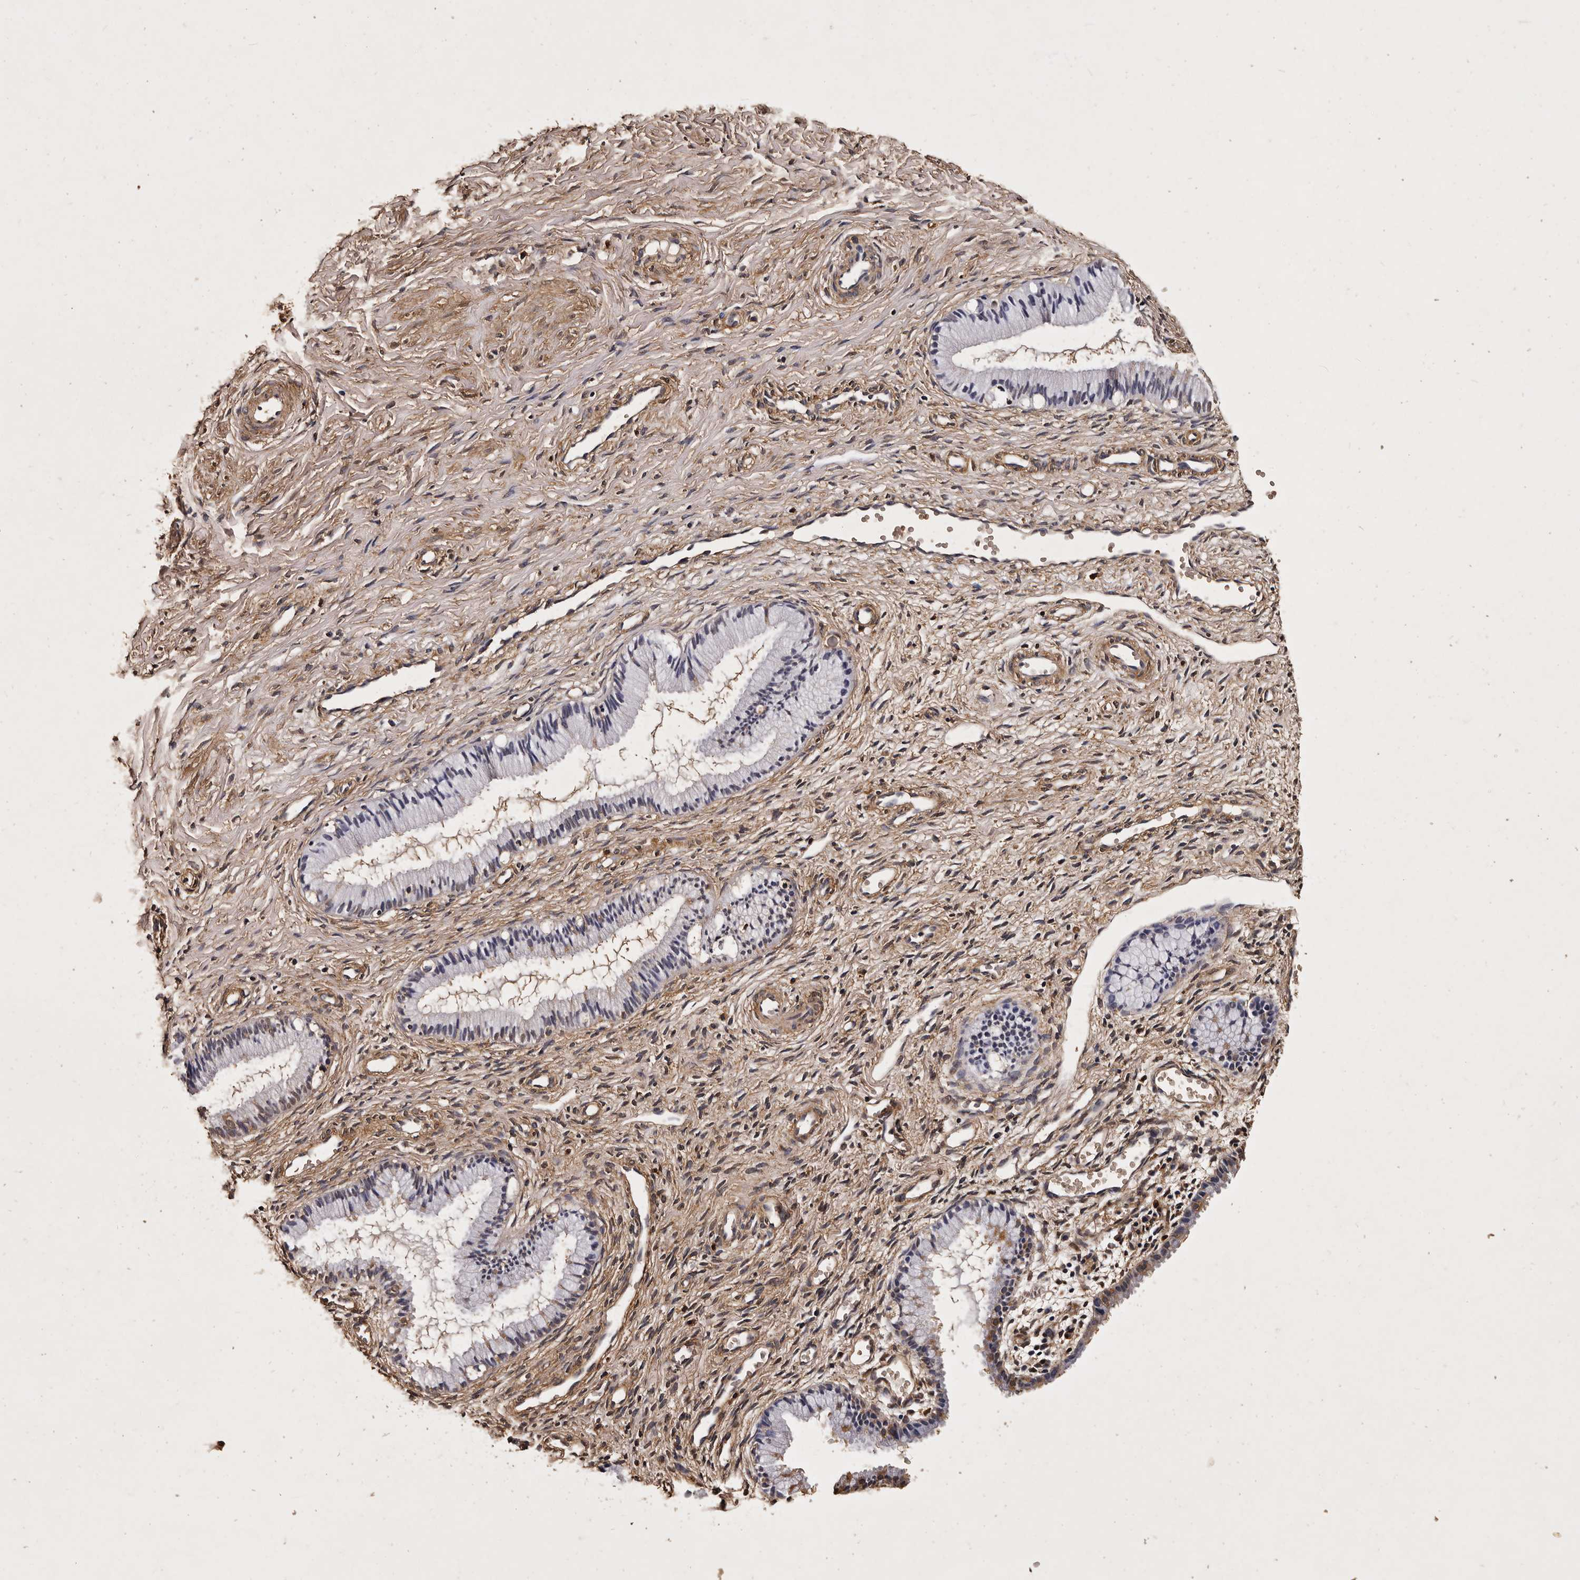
{"staining": {"intensity": "negative", "quantity": "none", "location": "none"}, "tissue": "cervix", "cell_type": "Glandular cells", "image_type": "normal", "snomed": [{"axis": "morphology", "description": "Normal tissue, NOS"}, {"axis": "topography", "description": "Cervix"}], "caption": "Immunohistochemistry of benign human cervix shows no expression in glandular cells. (DAB immunohistochemistry (IHC), high magnification).", "gene": "PARS2", "patient": {"sex": "female", "age": 27}}